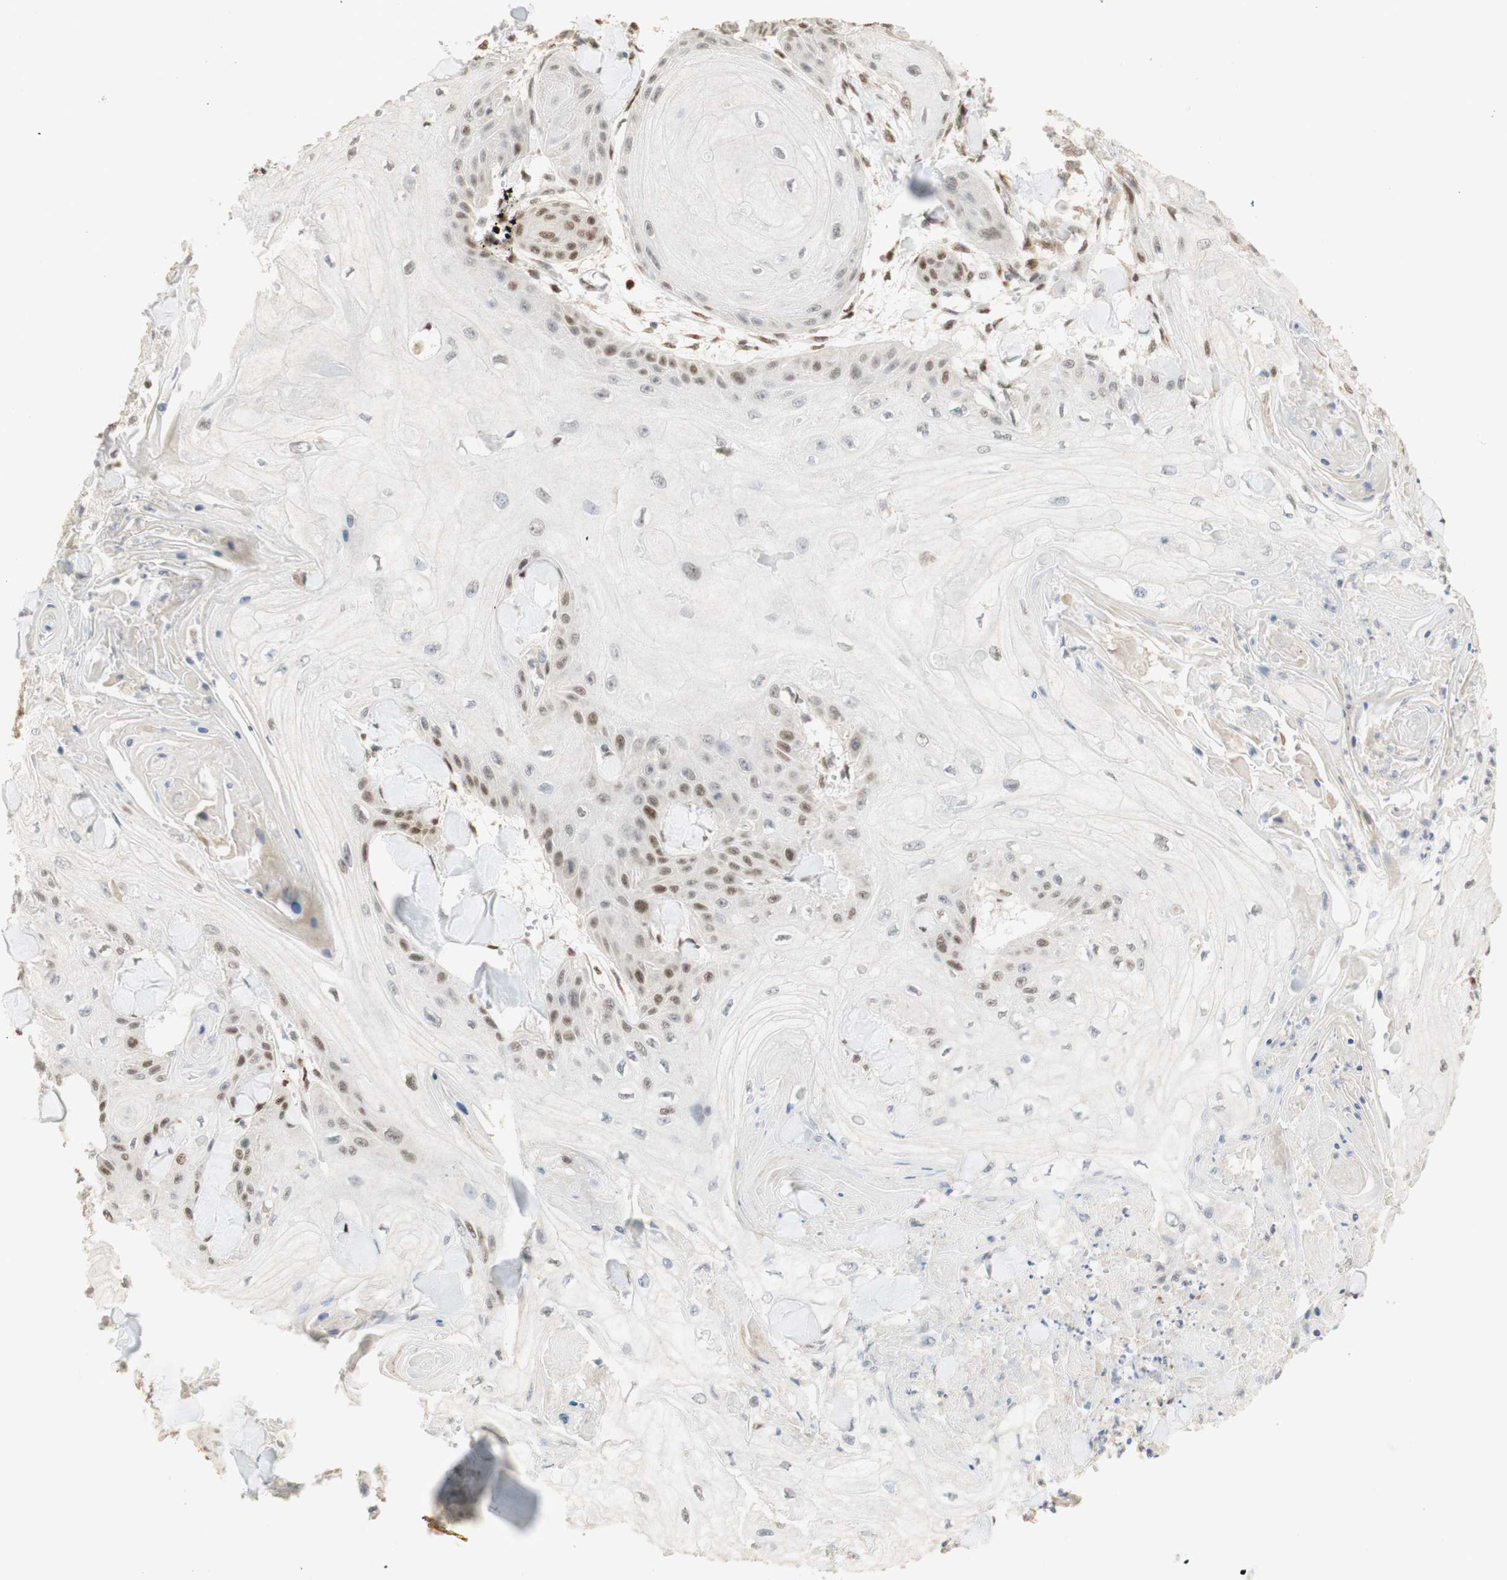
{"staining": {"intensity": "weak", "quantity": "<25%", "location": "nuclear"}, "tissue": "skin cancer", "cell_type": "Tumor cells", "image_type": "cancer", "snomed": [{"axis": "morphology", "description": "Squamous cell carcinoma, NOS"}, {"axis": "topography", "description": "Skin"}], "caption": "This is an IHC micrograph of human skin cancer (squamous cell carcinoma). There is no staining in tumor cells.", "gene": "FOXP1", "patient": {"sex": "male", "age": 74}}